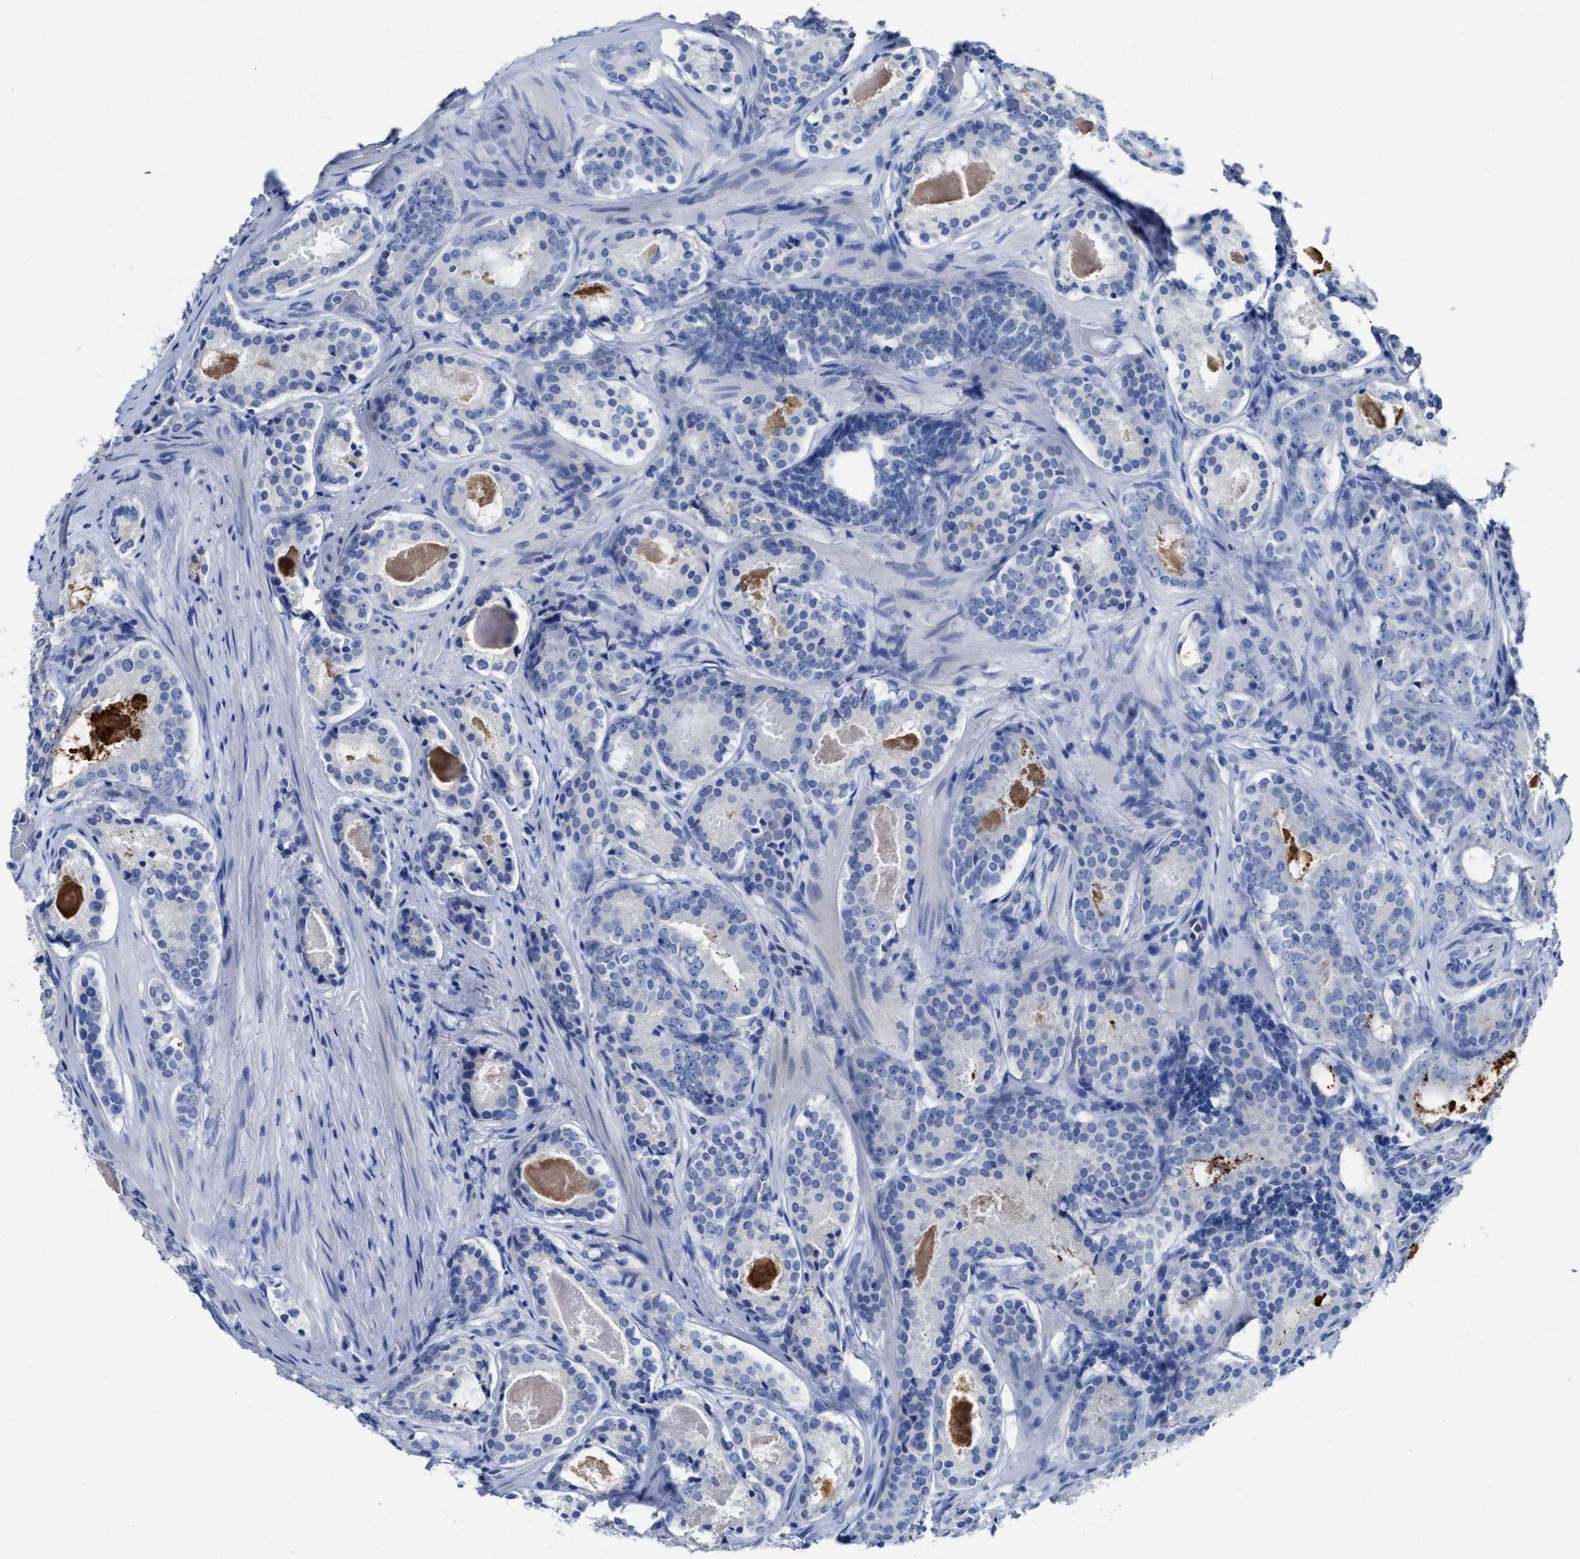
{"staining": {"intensity": "negative", "quantity": "none", "location": "none"}, "tissue": "prostate cancer", "cell_type": "Tumor cells", "image_type": "cancer", "snomed": [{"axis": "morphology", "description": "Adenocarcinoma, Low grade"}, {"axis": "topography", "description": "Prostate"}], "caption": "The photomicrograph reveals no significant expression in tumor cells of low-grade adenocarcinoma (prostate).", "gene": "CEACAM5", "patient": {"sex": "male", "age": 69}}